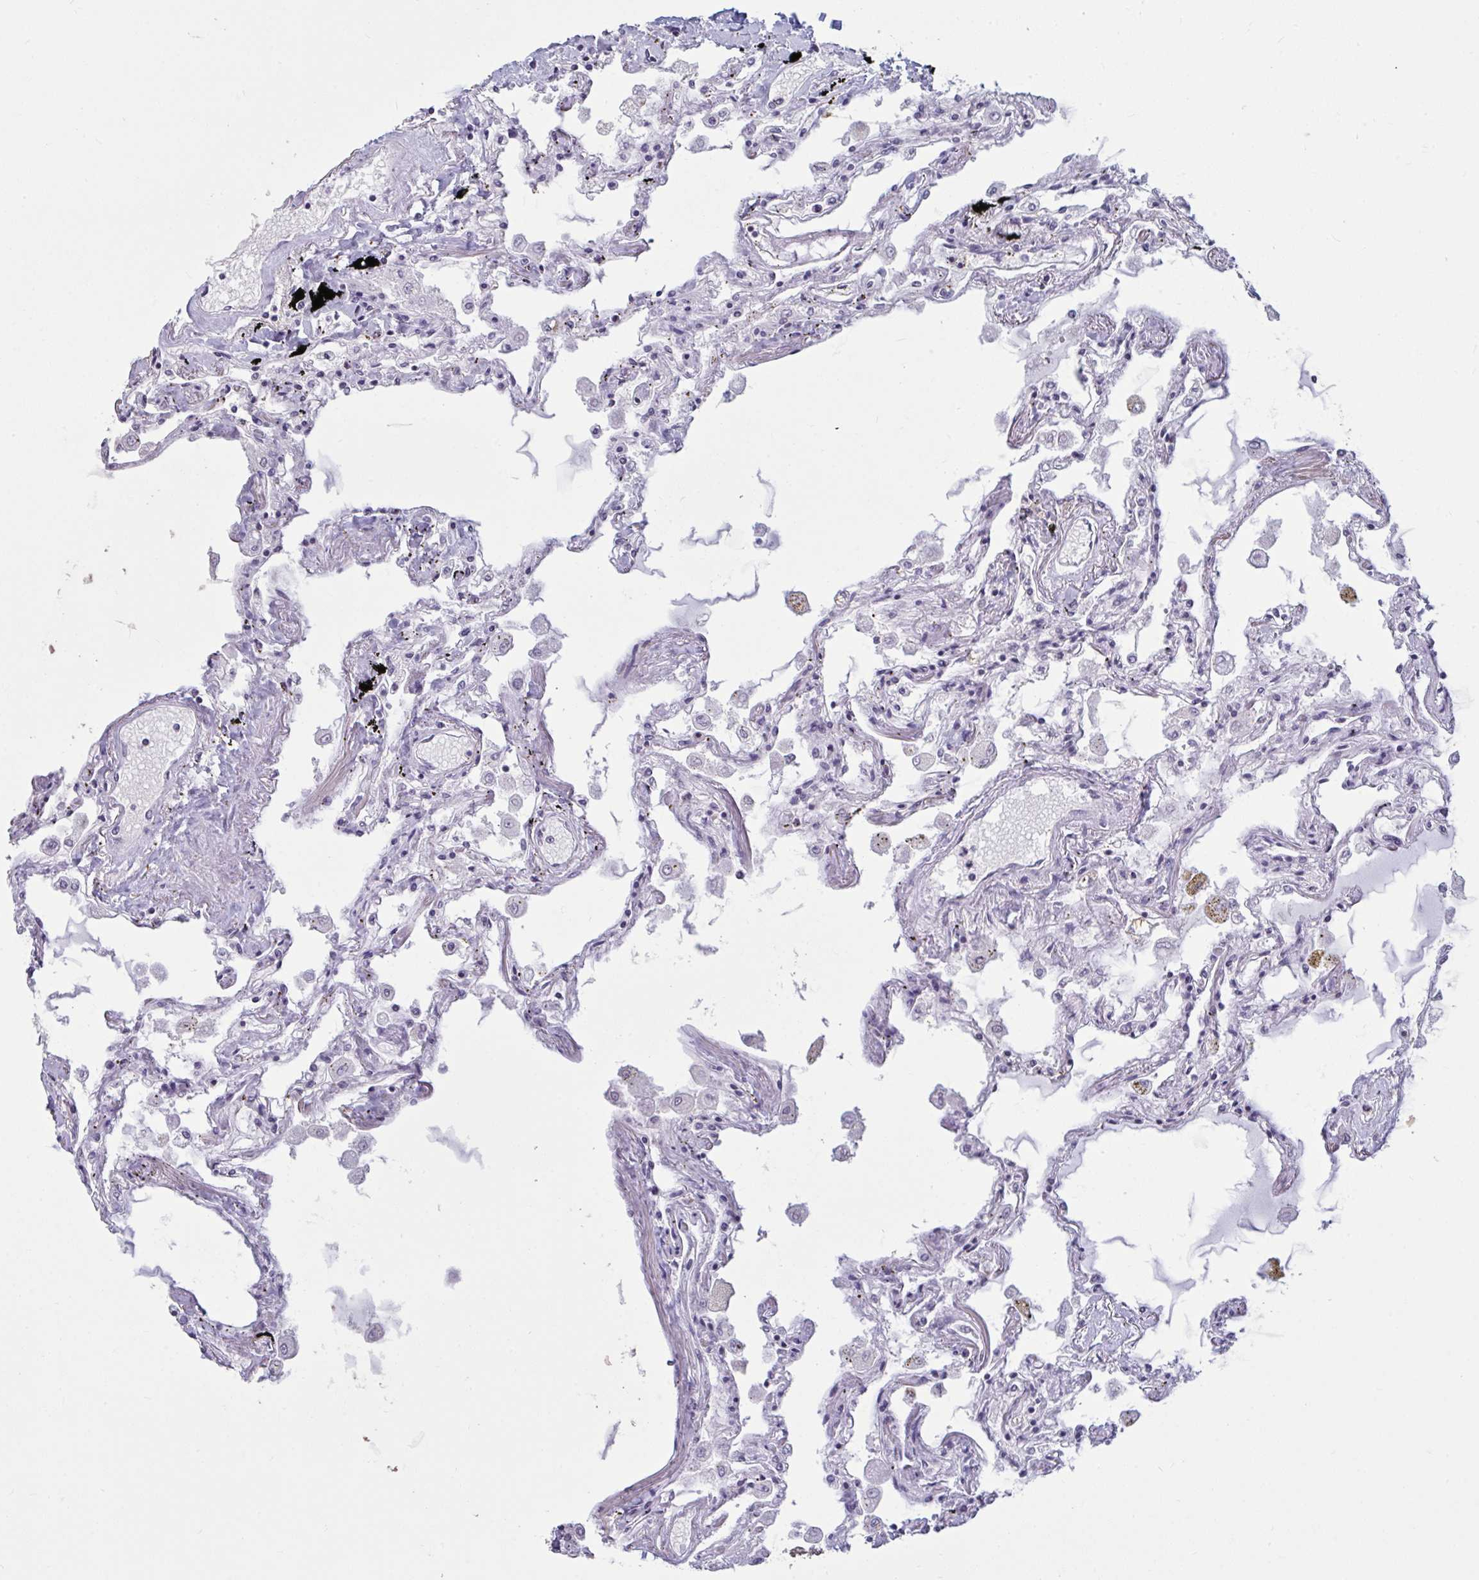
{"staining": {"intensity": "negative", "quantity": "none", "location": "none"}, "tissue": "lung", "cell_type": "Alveolar cells", "image_type": "normal", "snomed": [{"axis": "morphology", "description": "Normal tissue, NOS"}, {"axis": "morphology", "description": "Adenocarcinoma, NOS"}, {"axis": "topography", "description": "Cartilage tissue"}, {"axis": "topography", "description": "Lung"}], "caption": "The immunohistochemistry histopathology image has no significant expression in alveolar cells of lung.", "gene": "TBC1D4", "patient": {"sex": "female", "age": 67}}